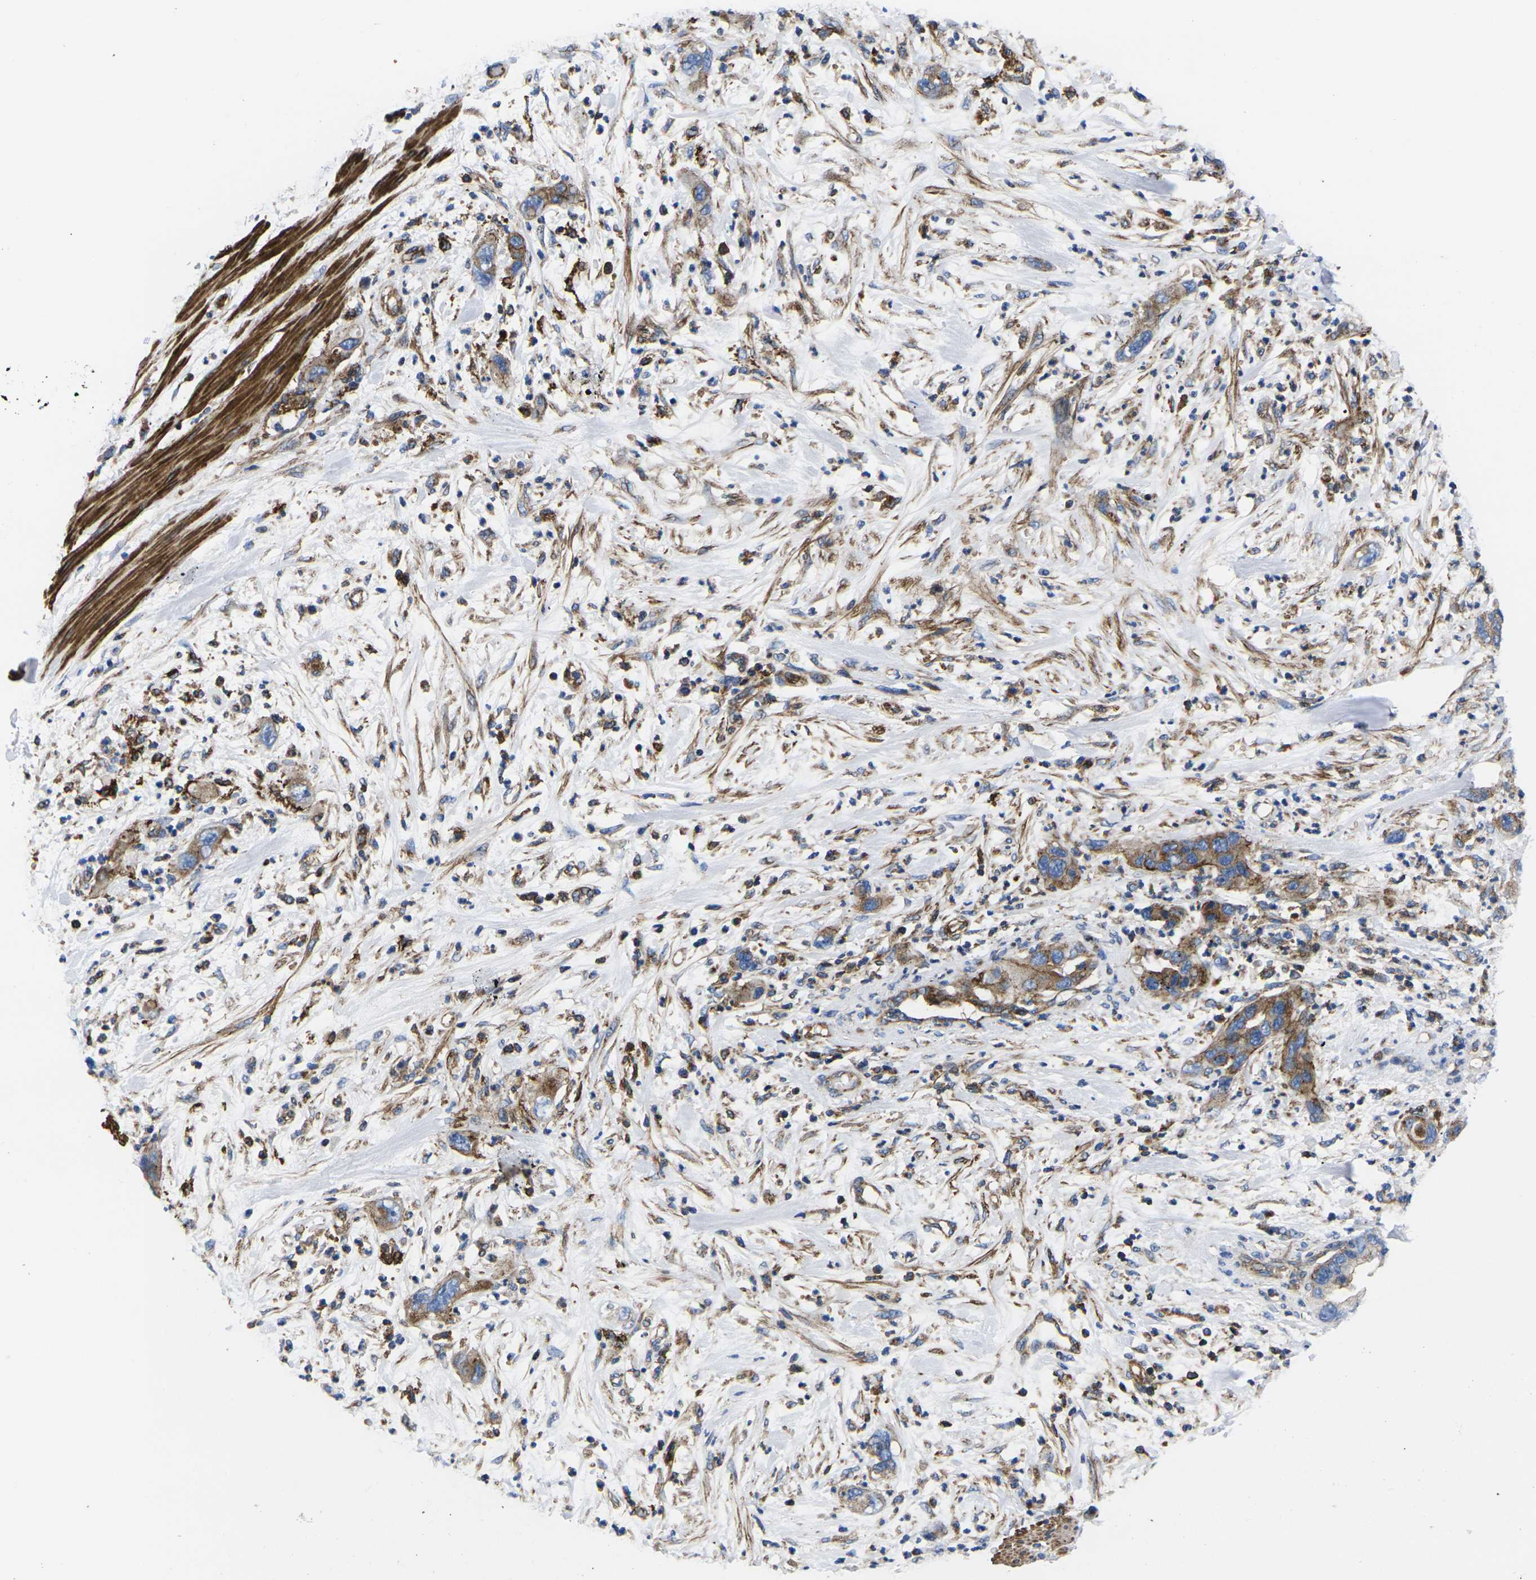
{"staining": {"intensity": "moderate", "quantity": ">75%", "location": "cytoplasmic/membranous"}, "tissue": "pancreatic cancer", "cell_type": "Tumor cells", "image_type": "cancer", "snomed": [{"axis": "morphology", "description": "Adenocarcinoma, NOS"}, {"axis": "topography", "description": "Pancreas"}], "caption": "Tumor cells demonstrate moderate cytoplasmic/membranous staining in approximately >75% of cells in pancreatic cancer.", "gene": "GPR4", "patient": {"sex": "female", "age": 71}}